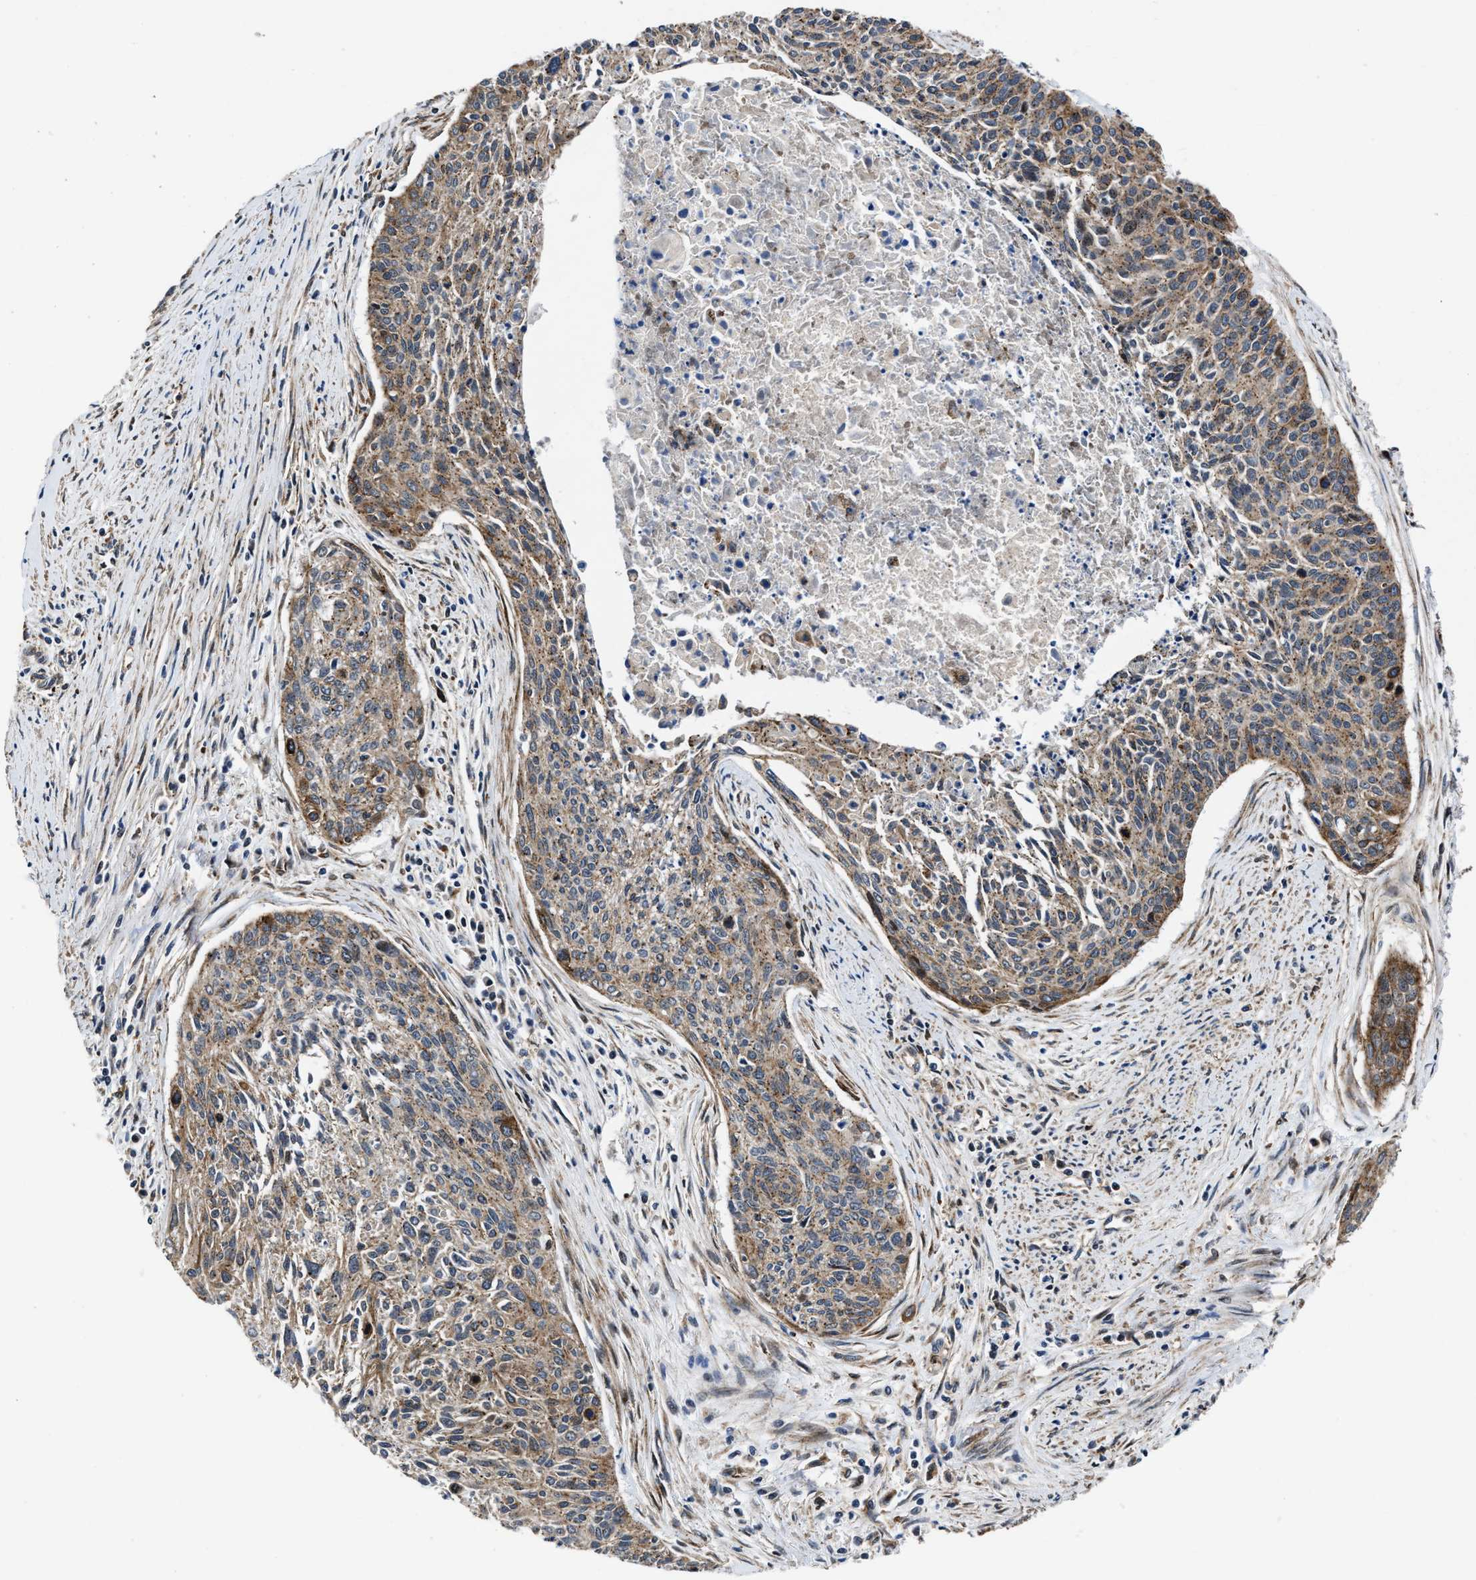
{"staining": {"intensity": "moderate", "quantity": ">75%", "location": "cytoplasmic/membranous"}, "tissue": "cervical cancer", "cell_type": "Tumor cells", "image_type": "cancer", "snomed": [{"axis": "morphology", "description": "Squamous cell carcinoma, NOS"}, {"axis": "topography", "description": "Cervix"}], "caption": "This image displays IHC staining of squamous cell carcinoma (cervical), with medium moderate cytoplasmic/membranous positivity in approximately >75% of tumor cells.", "gene": "C2orf66", "patient": {"sex": "female", "age": 55}}